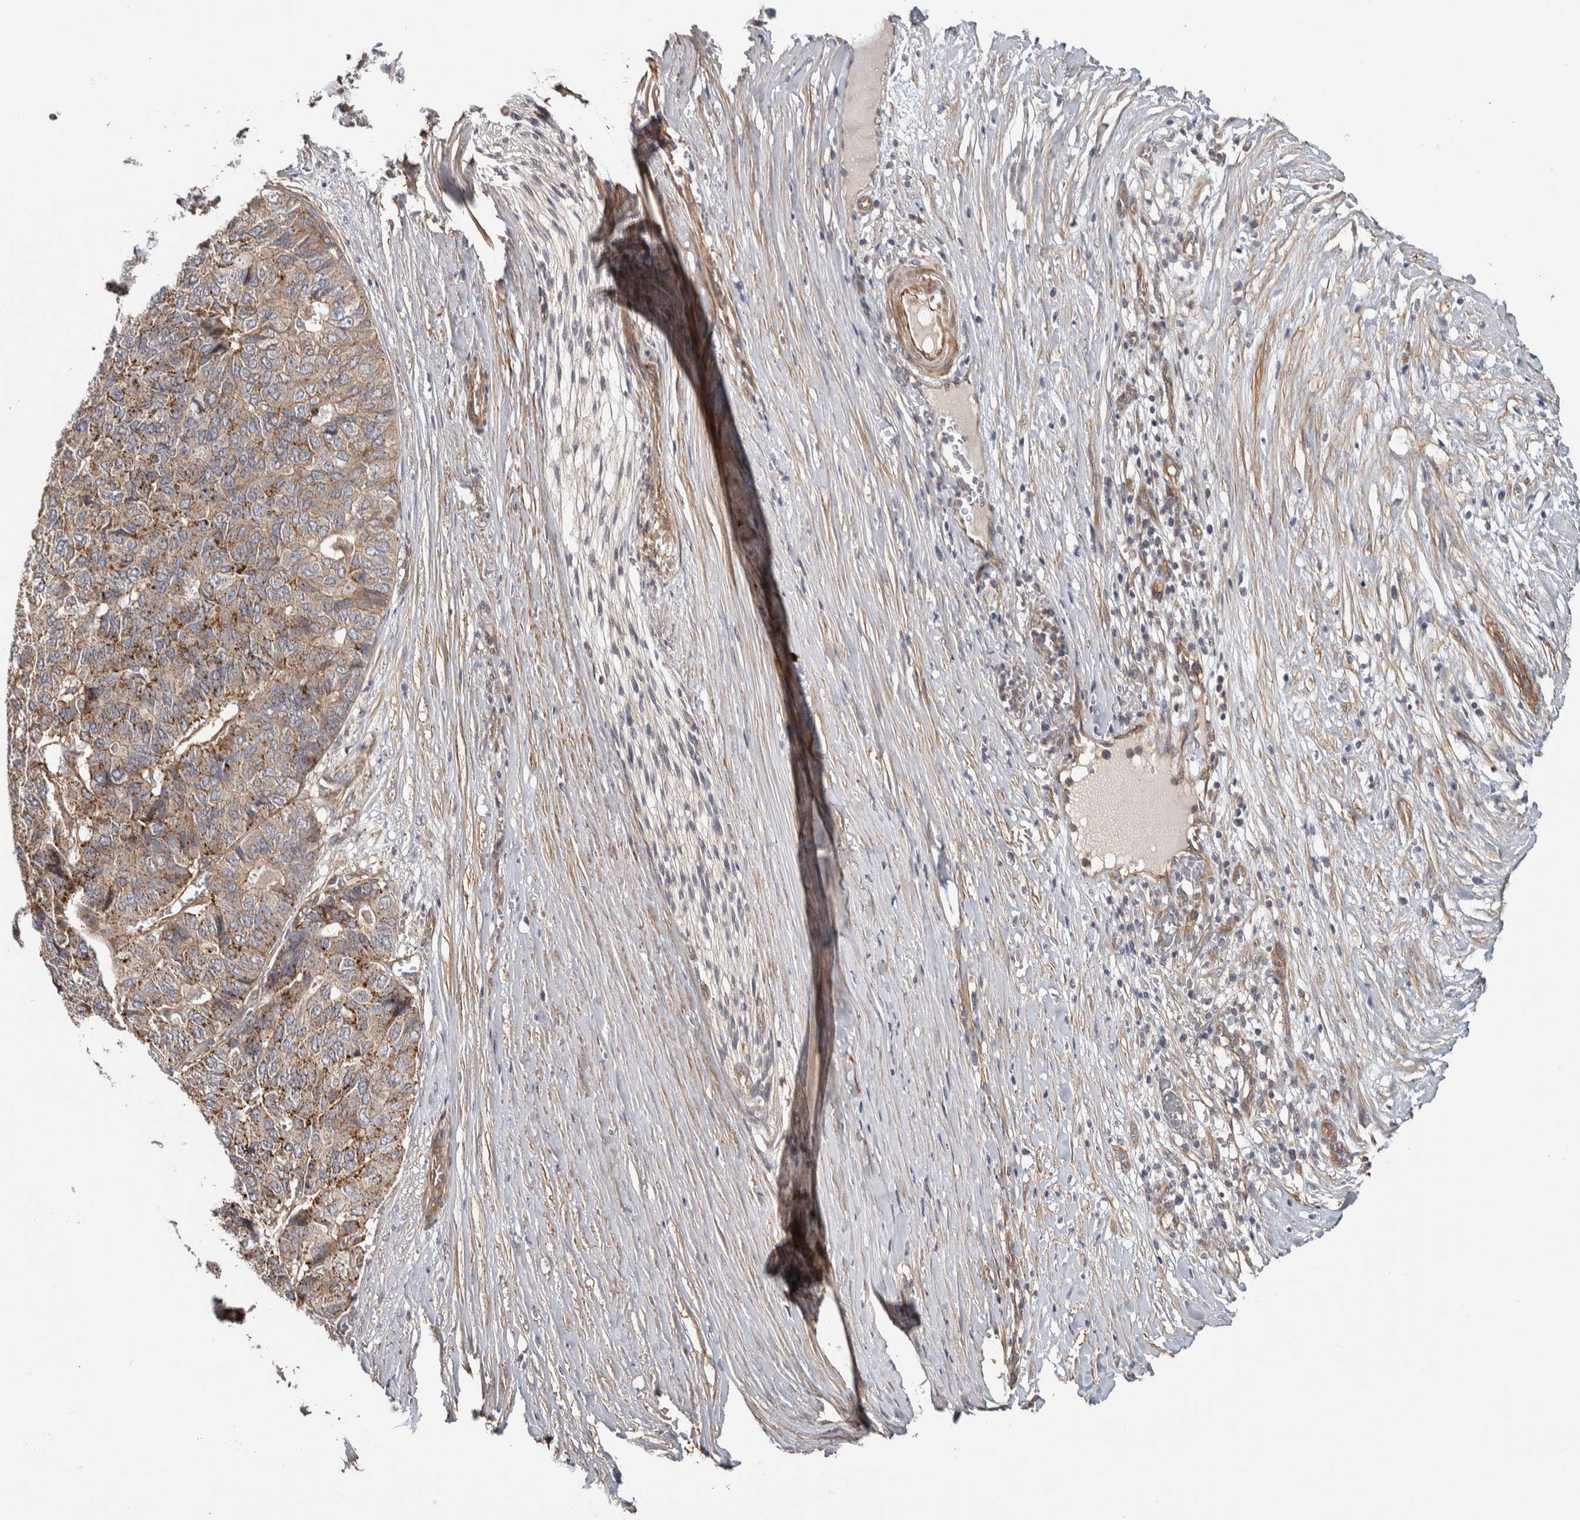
{"staining": {"intensity": "strong", "quantity": "25%-75%", "location": "cytoplasmic/membranous"}, "tissue": "pancreatic cancer", "cell_type": "Tumor cells", "image_type": "cancer", "snomed": [{"axis": "morphology", "description": "Adenocarcinoma, NOS"}, {"axis": "topography", "description": "Pancreas"}], "caption": "An image of adenocarcinoma (pancreatic) stained for a protein displays strong cytoplasmic/membranous brown staining in tumor cells.", "gene": "CHMP4C", "patient": {"sex": "male", "age": 50}}